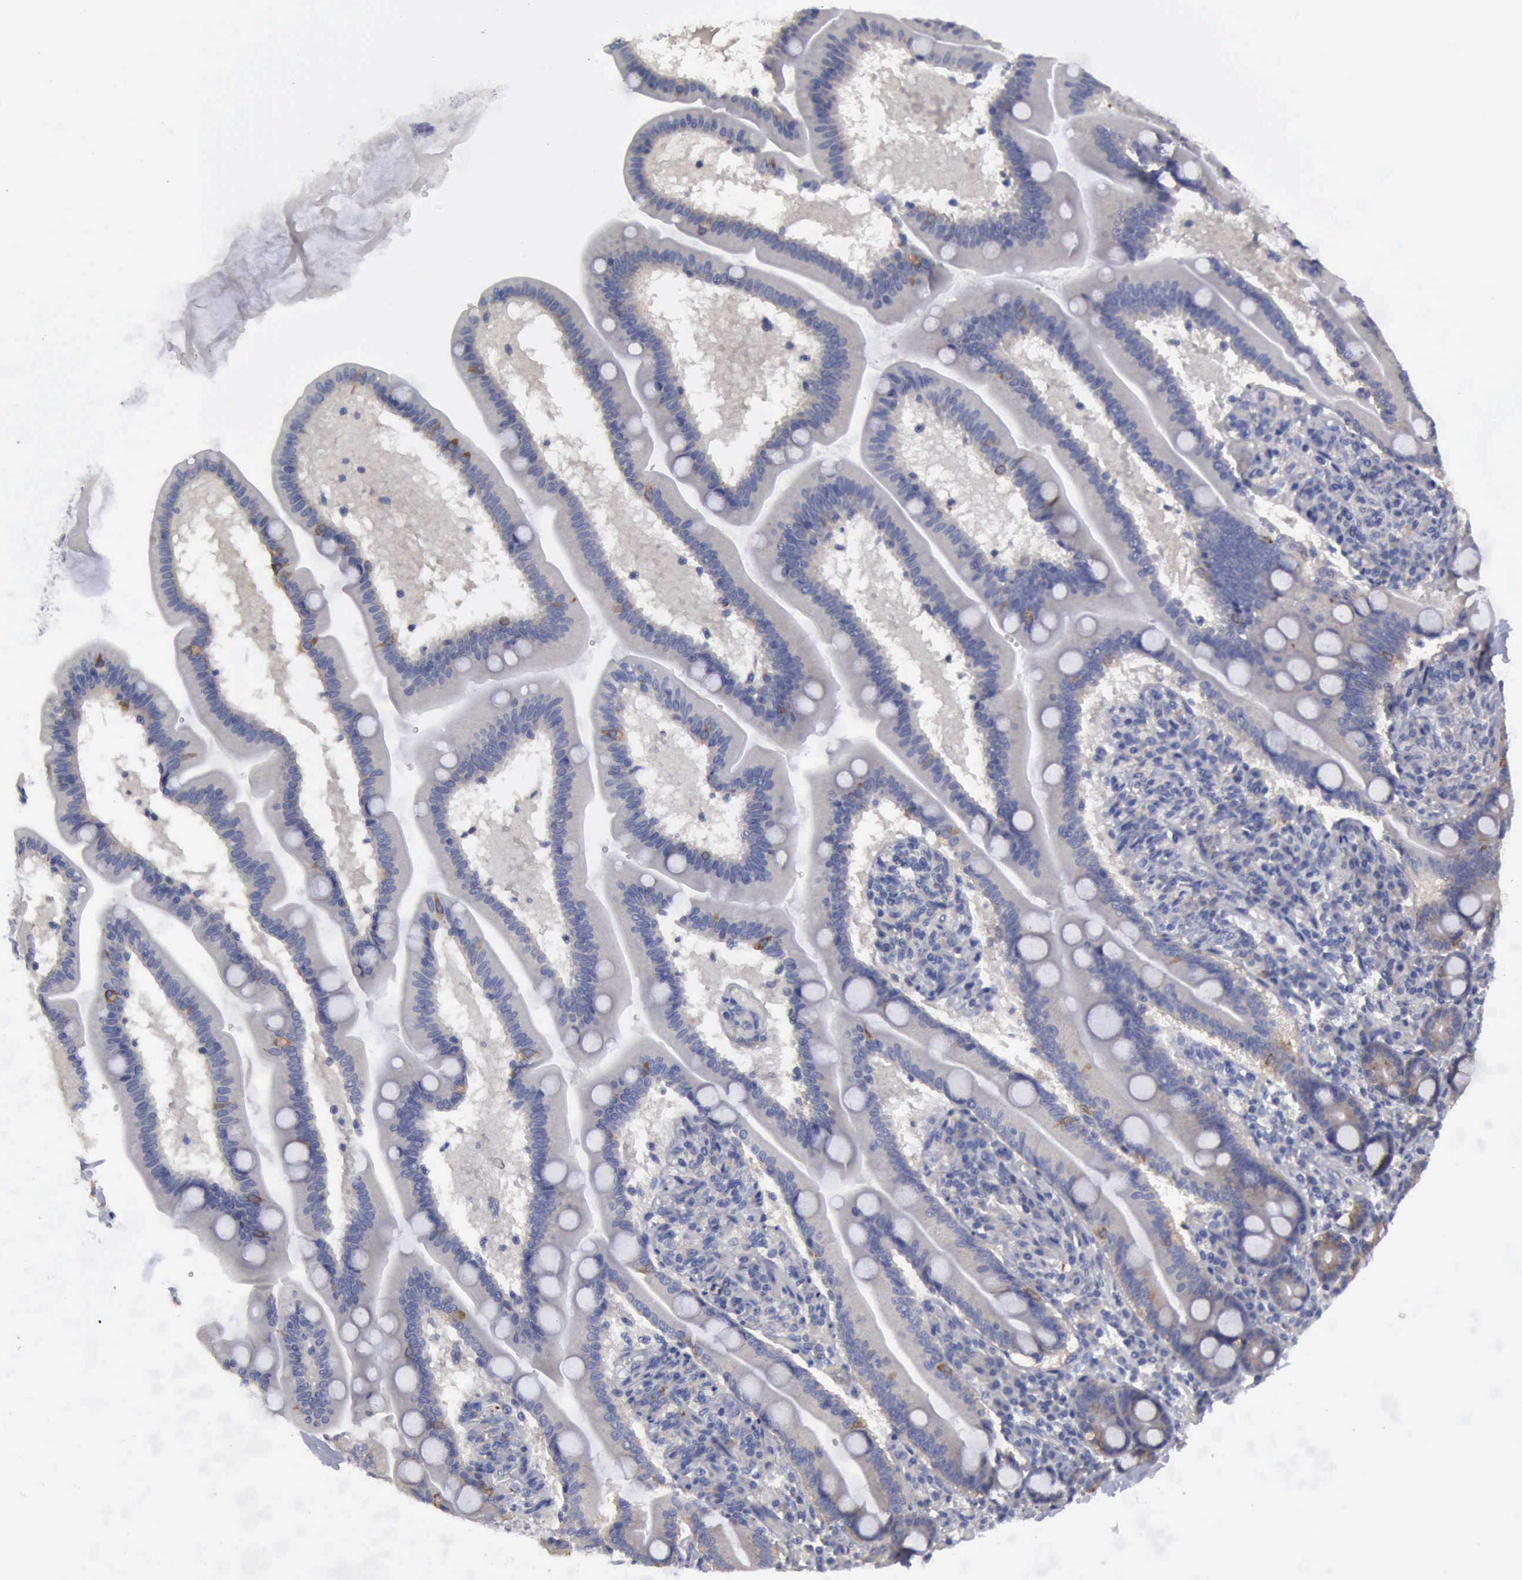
{"staining": {"intensity": "negative", "quantity": "none", "location": "none"}, "tissue": "adipose tissue", "cell_type": "Adipocytes", "image_type": "normal", "snomed": [{"axis": "morphology", "description": "Normal tissue, NOS"}, {"axis": "topography", "description": "Duodenum"}], "caption": "Adipose tissue stained for a protein using IHC demonstrates no expression adipocytes.", "gene": "TXLNG", "patient": {"sex": "male", "age": 63}}